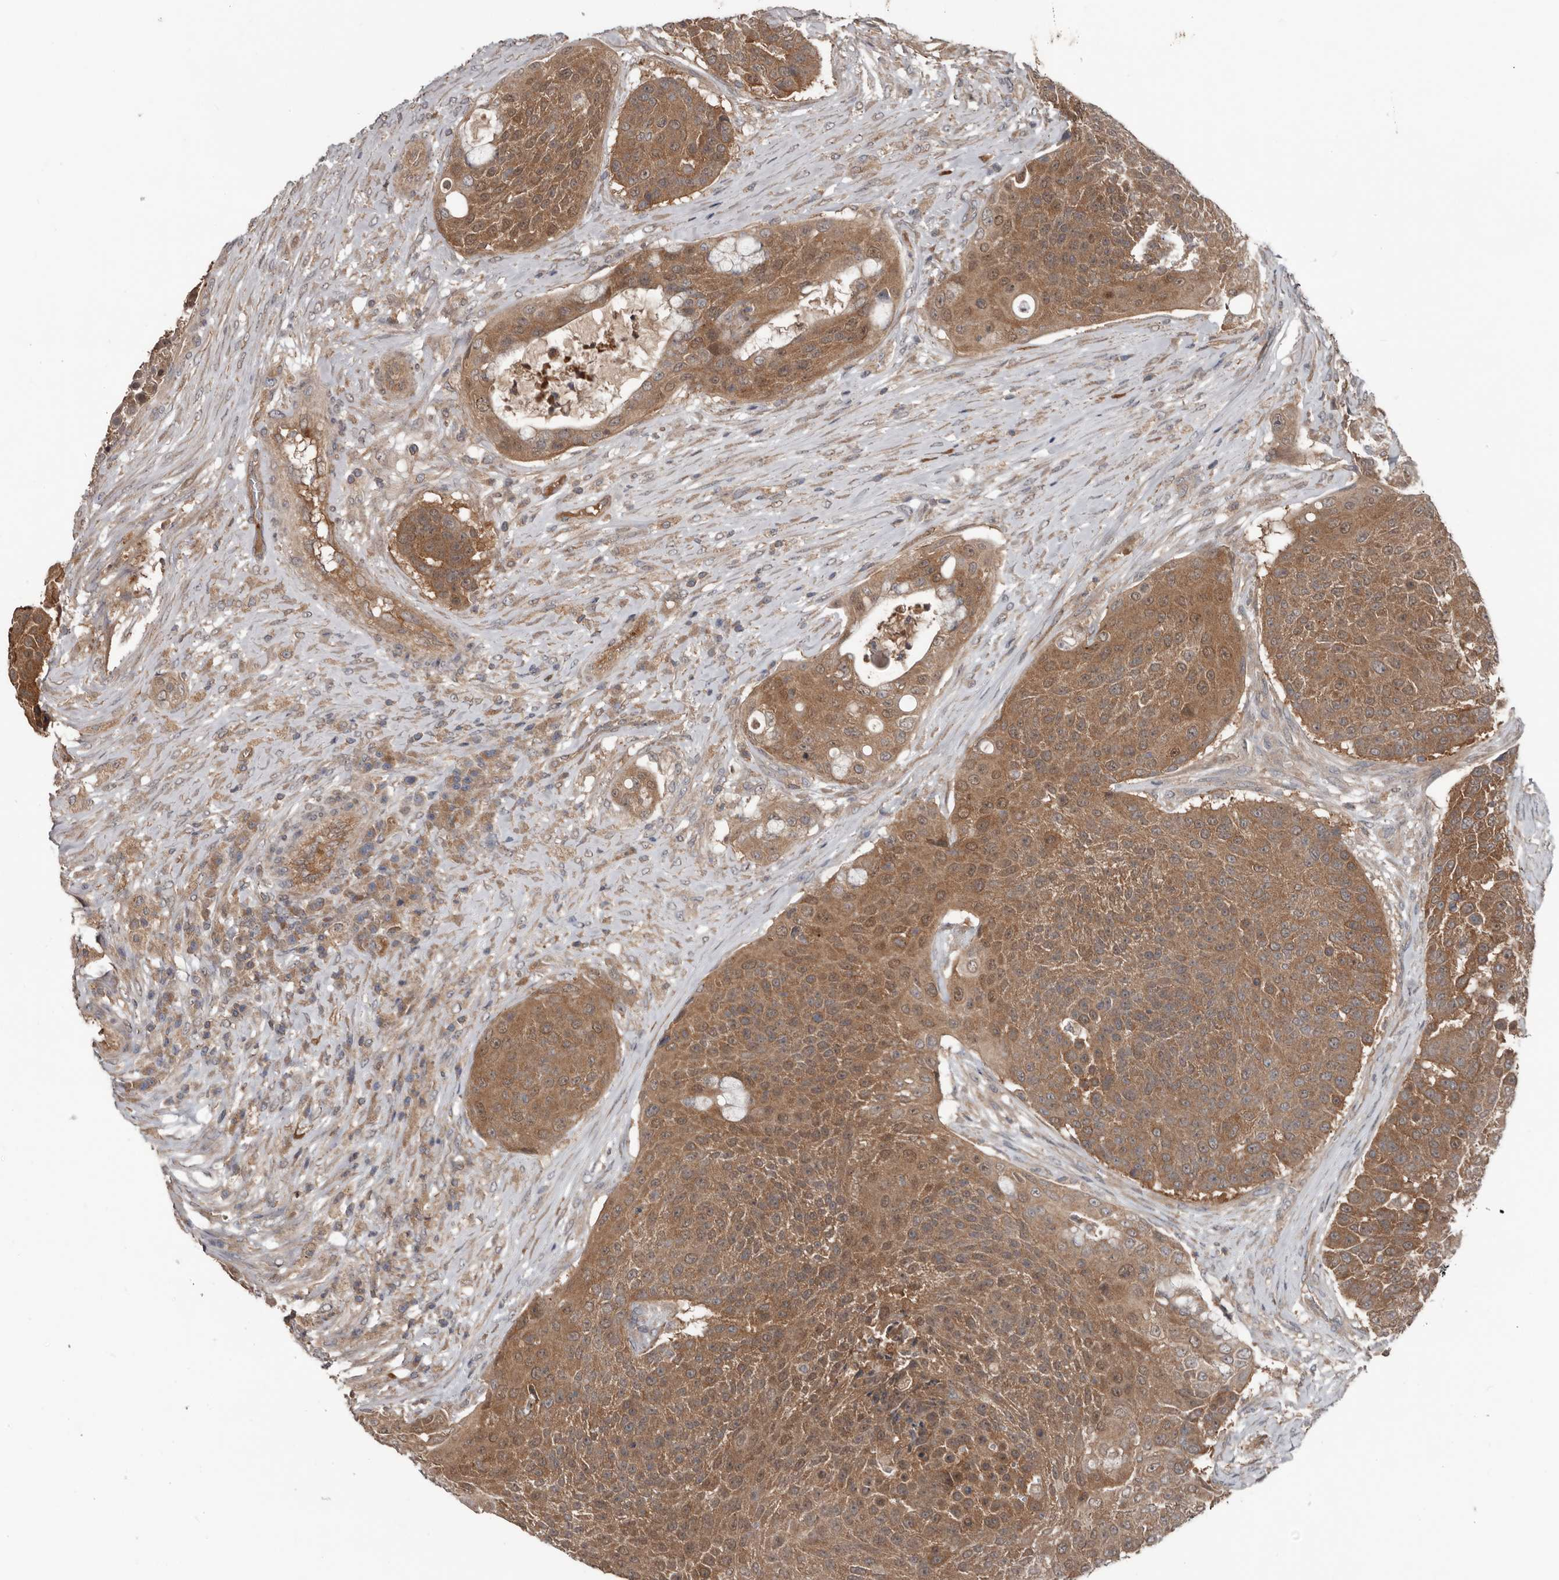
{"staining": {"intensity": "moderate", "quantity": ">75%", "location": "cytoplasmic/membranous"}, "tissue": "urothelial cancer", "cell_type": "Tumor cells", "image_type": "cancer", "snomed": [{"axis": "morphology", "description": "Urothelial carcinoma, High grade"}, {"axis": "topography", "description": "Urinary bladder"}], "caption": "This is a micrograph of immunohistochemistry (IHC) staining of high-grade urothelial carcinoma, which shows moderate staining in the cytoplasmic/membranous of tumor cells.", "gene": "DNAJB4", "patient": {"sex": "female", "age": 63}}